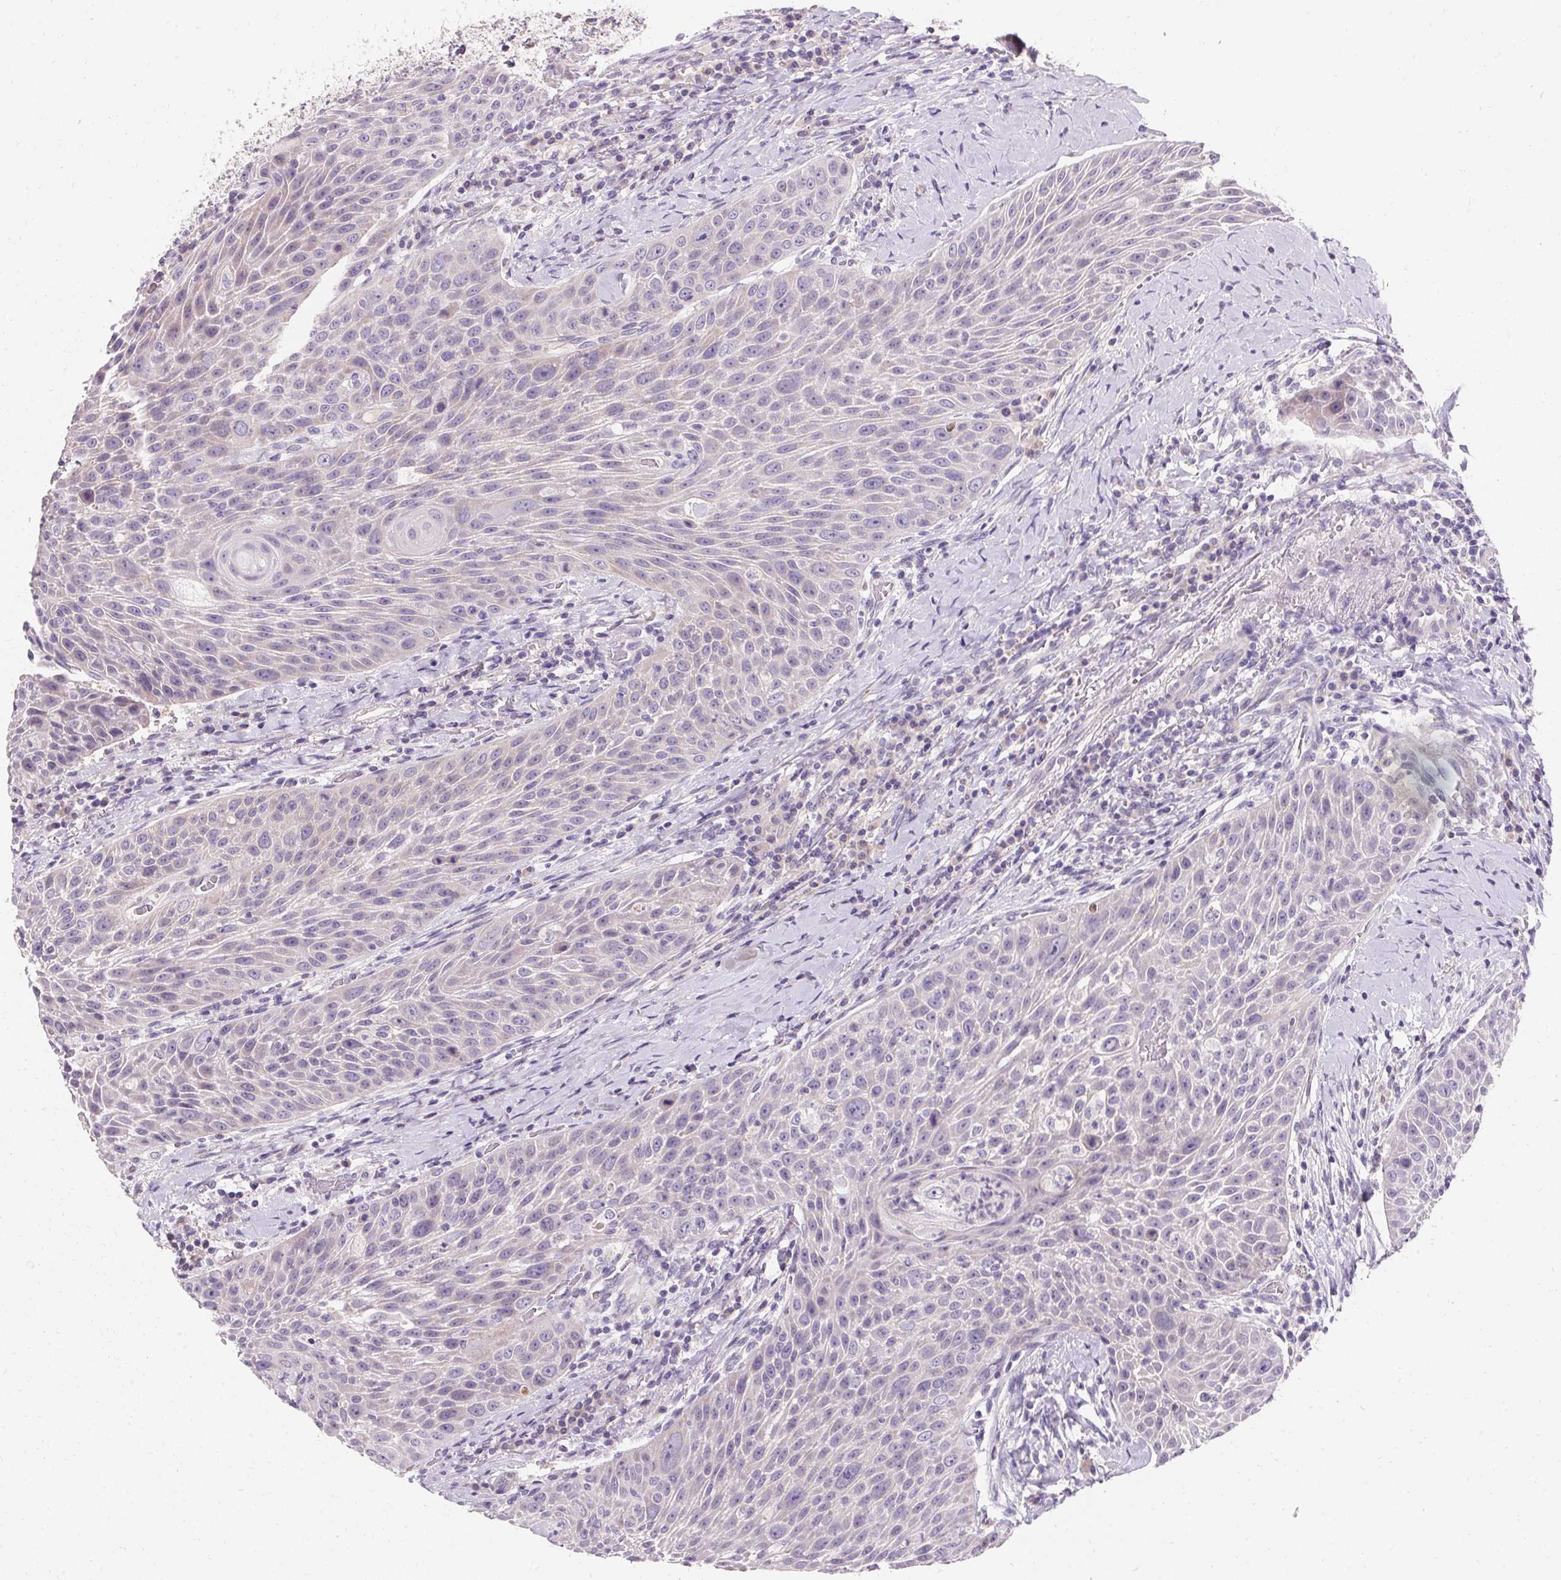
{"staining": {"intensity": "negative", "quantity": "none", "location": "none"}, "tissue": "head and neck cancer", "cell_type": "Tumor cells", "image_type": "cancer", "snomed": [{"axis": "morphology", "description": "Squamous cell carcinoma, NOS"}, {"axis": "topography", "description": "Head-Neck"}], "caption": "An immunohistochemistry photomicrograph of head and neck squamous cell carcinoma is shown. There is no staining in tumor cells of head and neck squamous cell carcinoma. (Brightfield microscopy of DAB (3,3'-diaminobenzidine) immunohistochemistry at high magnification).", "gene": "TRIP13", "patient": {"sex": "male", "age": 69}}